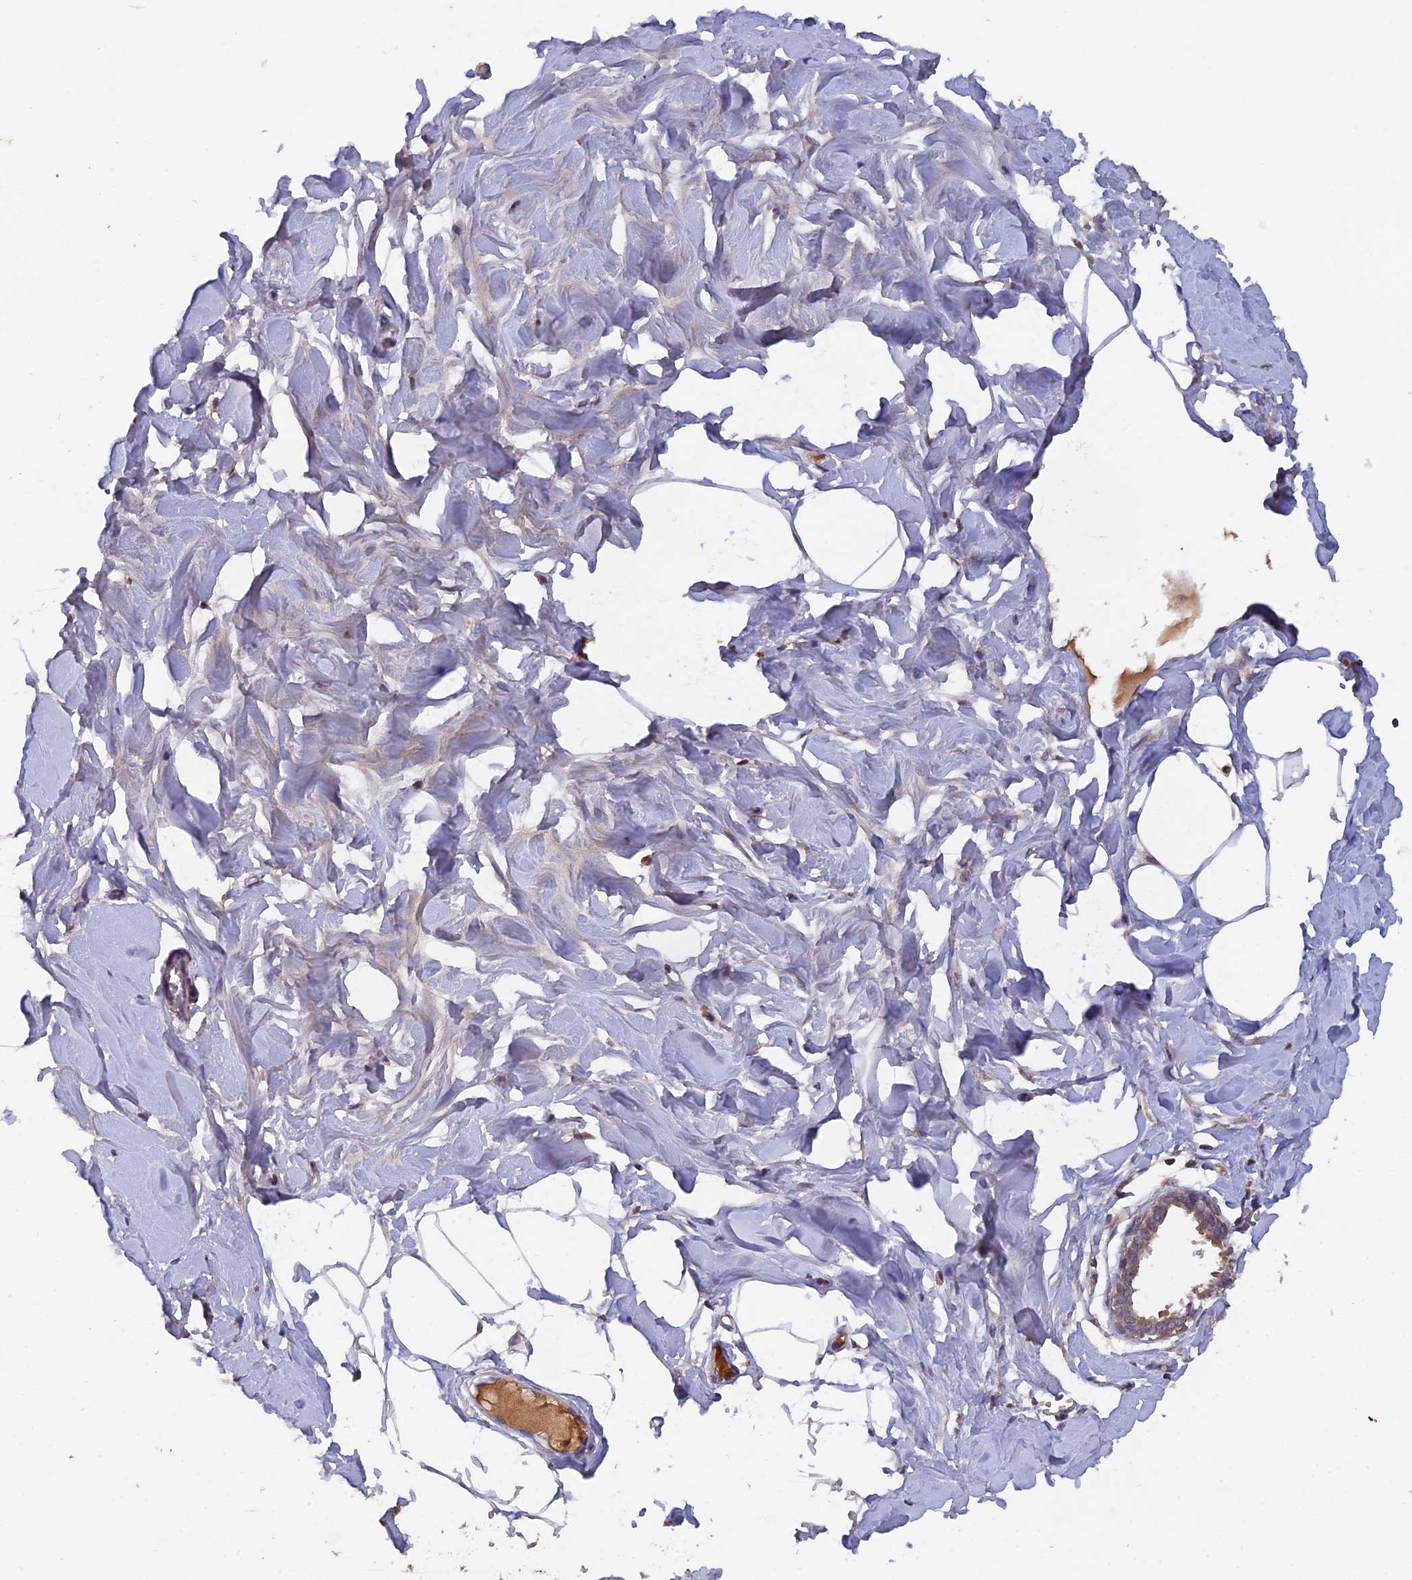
{"staining": {"intensity": "negative", "quantity": "none", "location": "none"}, "tissue": "breast", "cell_type": "Adipocytes", "image_type": "normal", "snomed": [{"axis": "morphology", "description": "Normal tissue, NOS"}, {"axis": "topography", "description": "Breast"}], "caption": "IHC of unremarkable human breast reveals no expression in adipocytes.", "gene": "SLC39A13", "patient": {"sex": "female", "age": 27}}